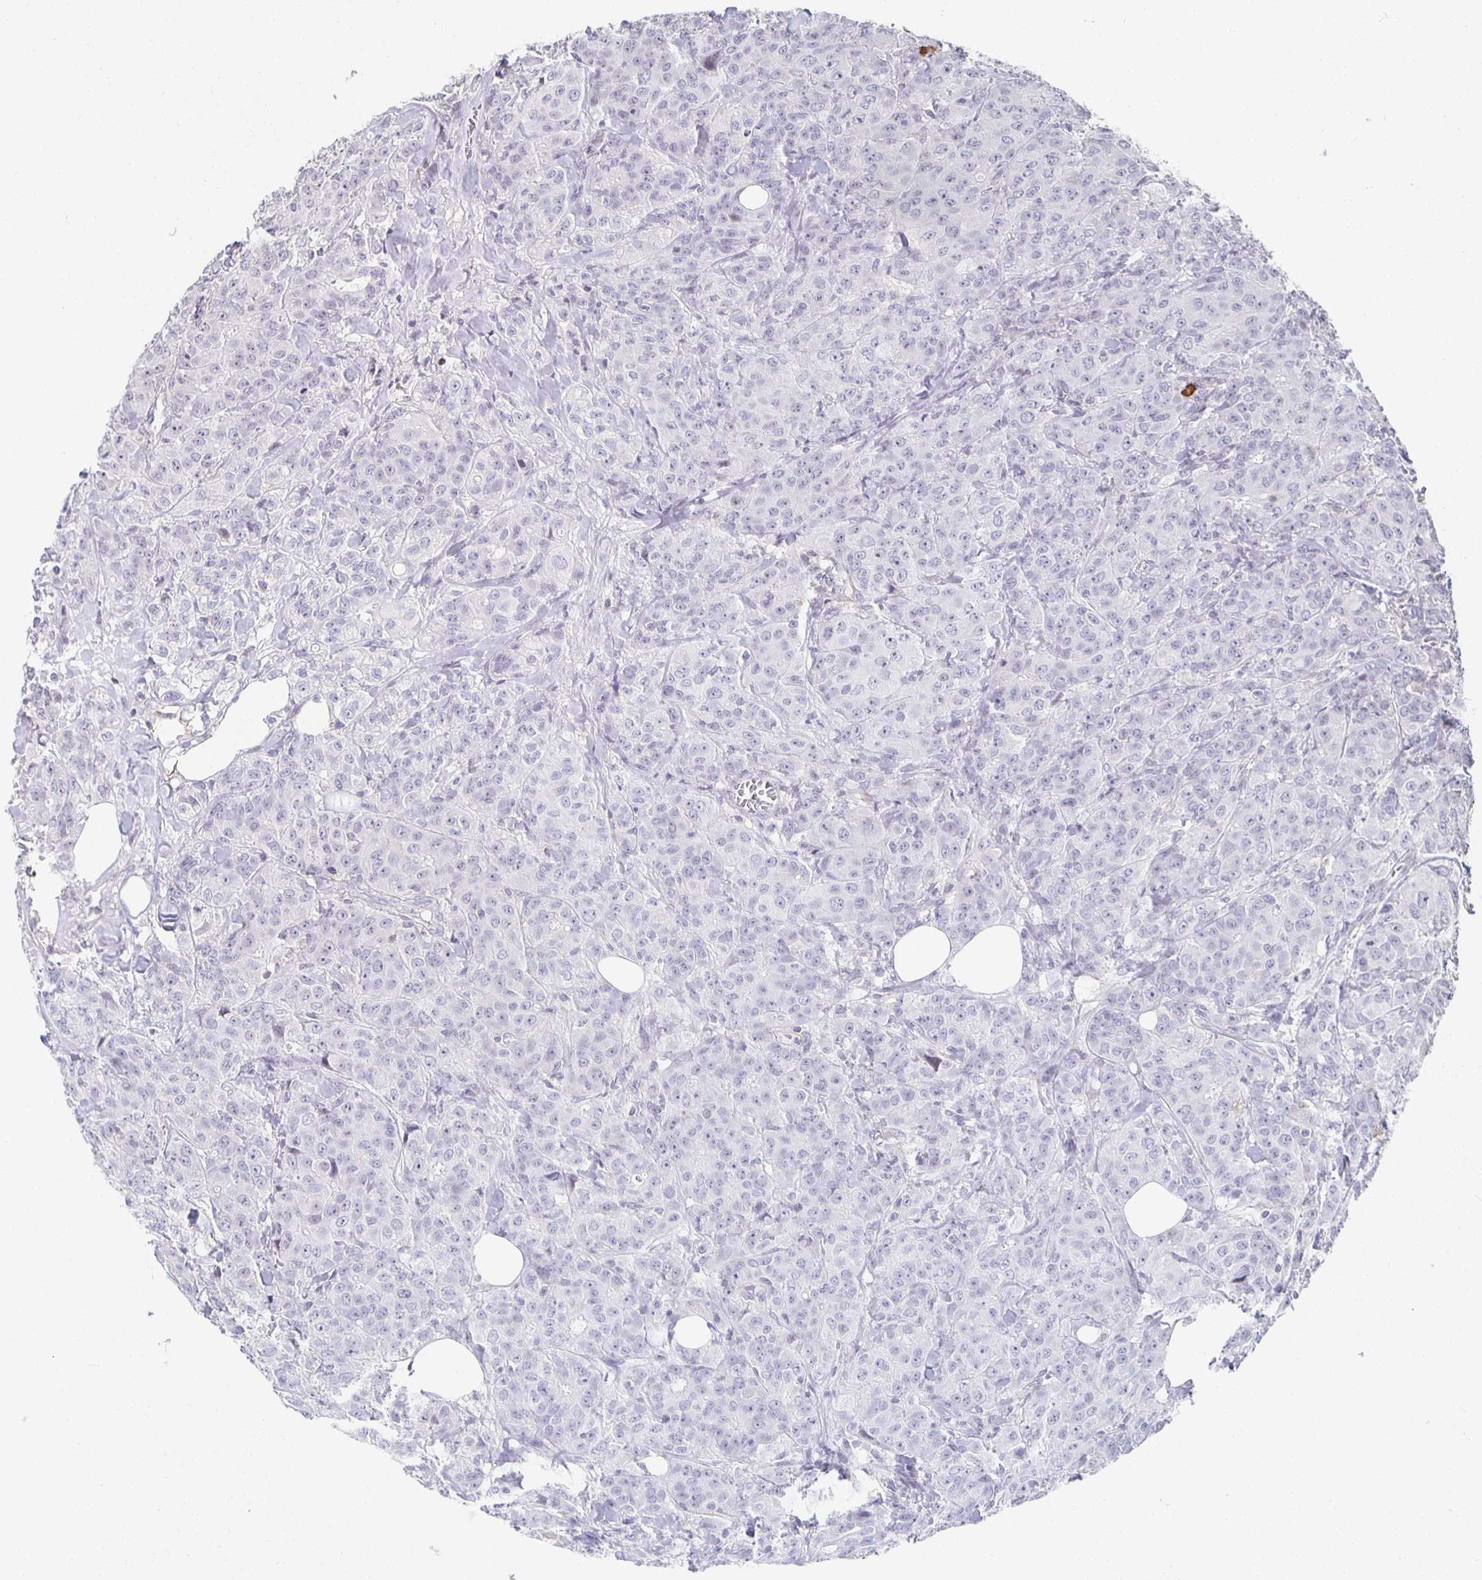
{"staining": {"intensity": "negative", "quantity": "none", "location": "none"}, "tissue": "breast cancer", "cell_type": "Tumor cells", "image_type": "cancer", "snomed": [{"axis": "morphology", "description": "Normal tissue, NOS"}, {"axis": "morphology", "description": "Duct carcinoma"}, {"axis": "topography", "description": "Breast"}], "caption": "Tumor cells show no significant positivity in invasive ductal carcinoma (breast).", "gene": "ZNF692", "patient": {"sex": "female", "age": 43}}